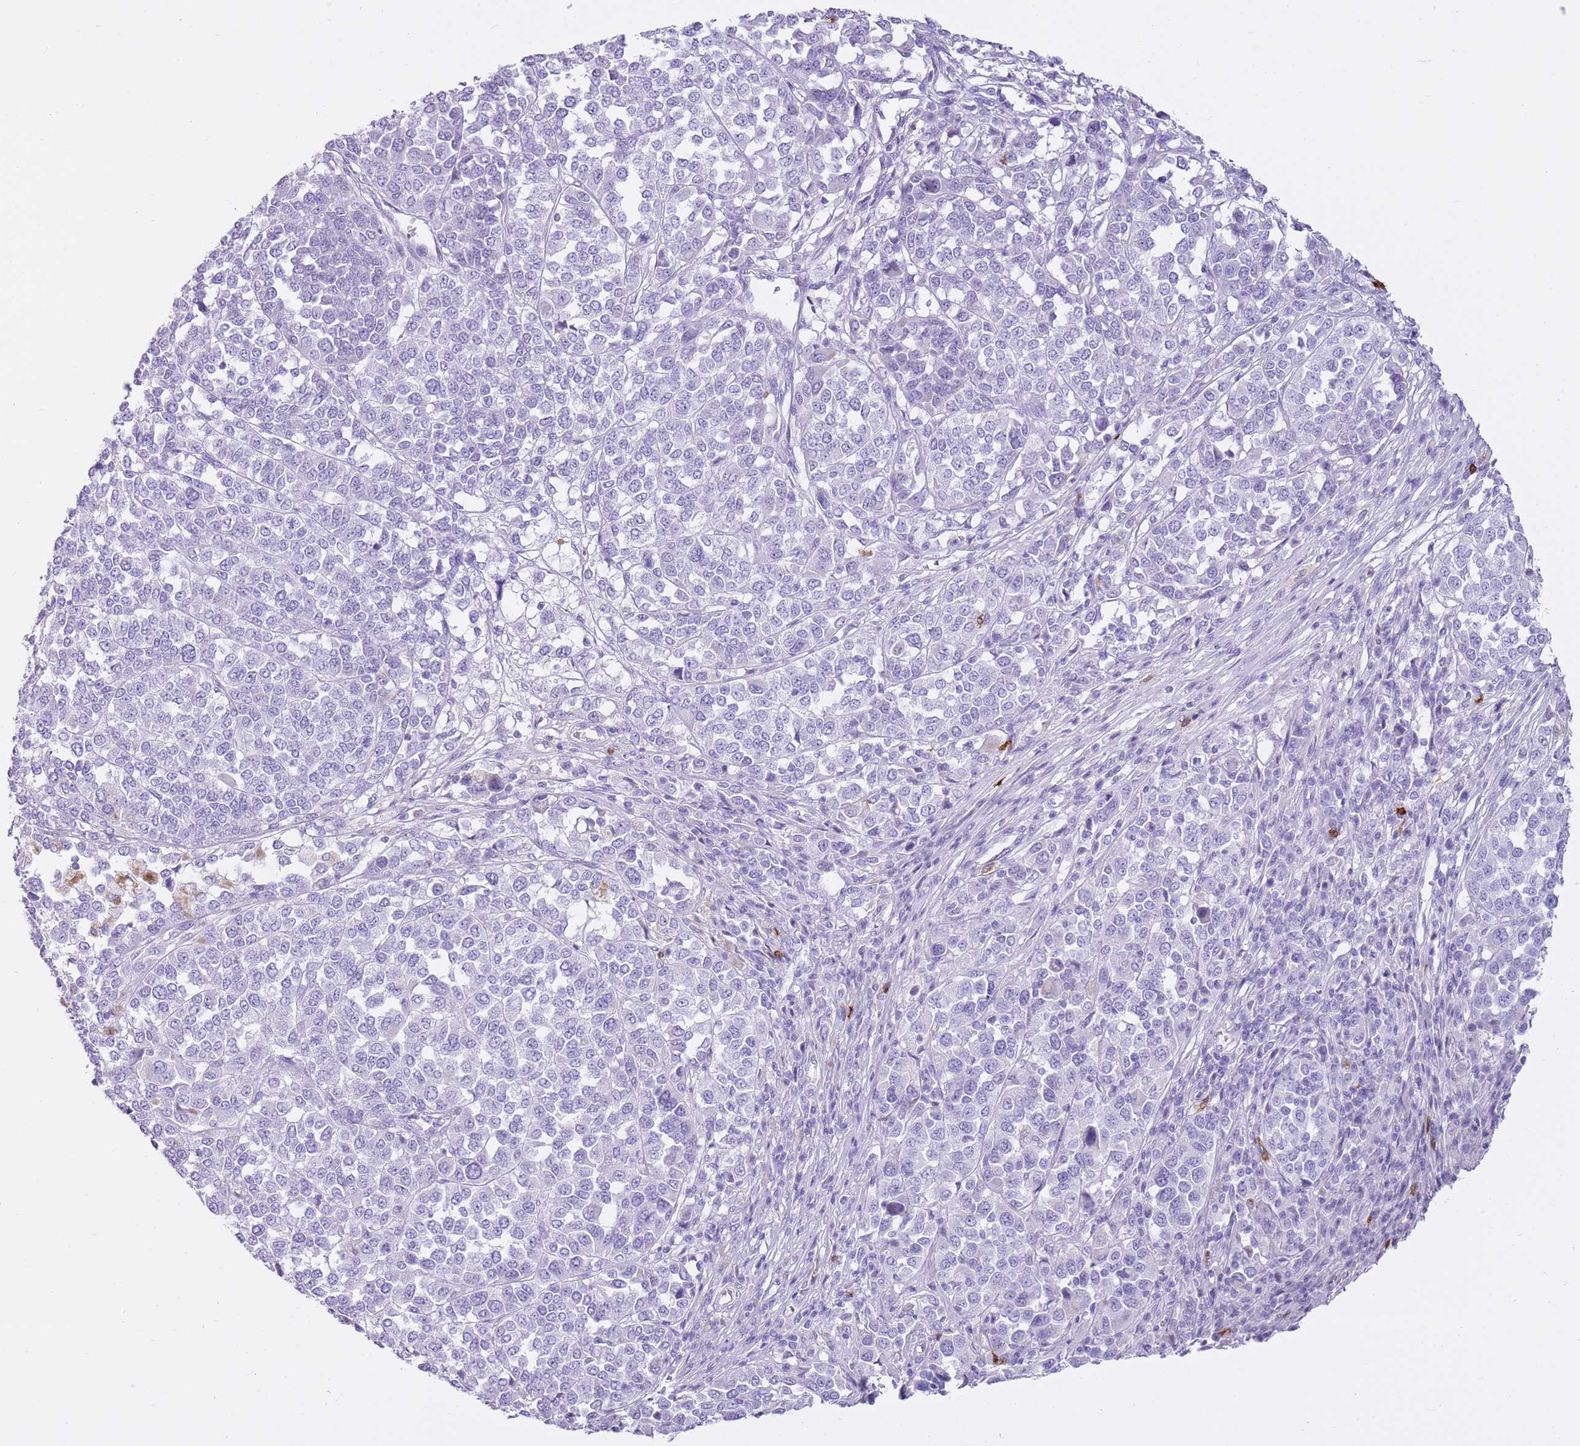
{"staining": {"intensity": "negative", "quantity": "none", "location": "none"}, "tissue": "melanoma", "cell_type": "Tumor cells", "image_type": "cancer", "snomed": [{"axis": "morphology", "description": "Malignant melanoma, Metastatic site"}, {"axis": "topography", "description": "Lymph node"}], "caption": "Malignant melanoma (metastatic site) was stained to show a protein in brown. There is no significant expression in tumor cells. (DAB (3,3'-diaminobenzidine) immunohistochemistry (IHC), high magnification).", "gene": "CD177", "patient": {"sex": "male", "age": 44}}